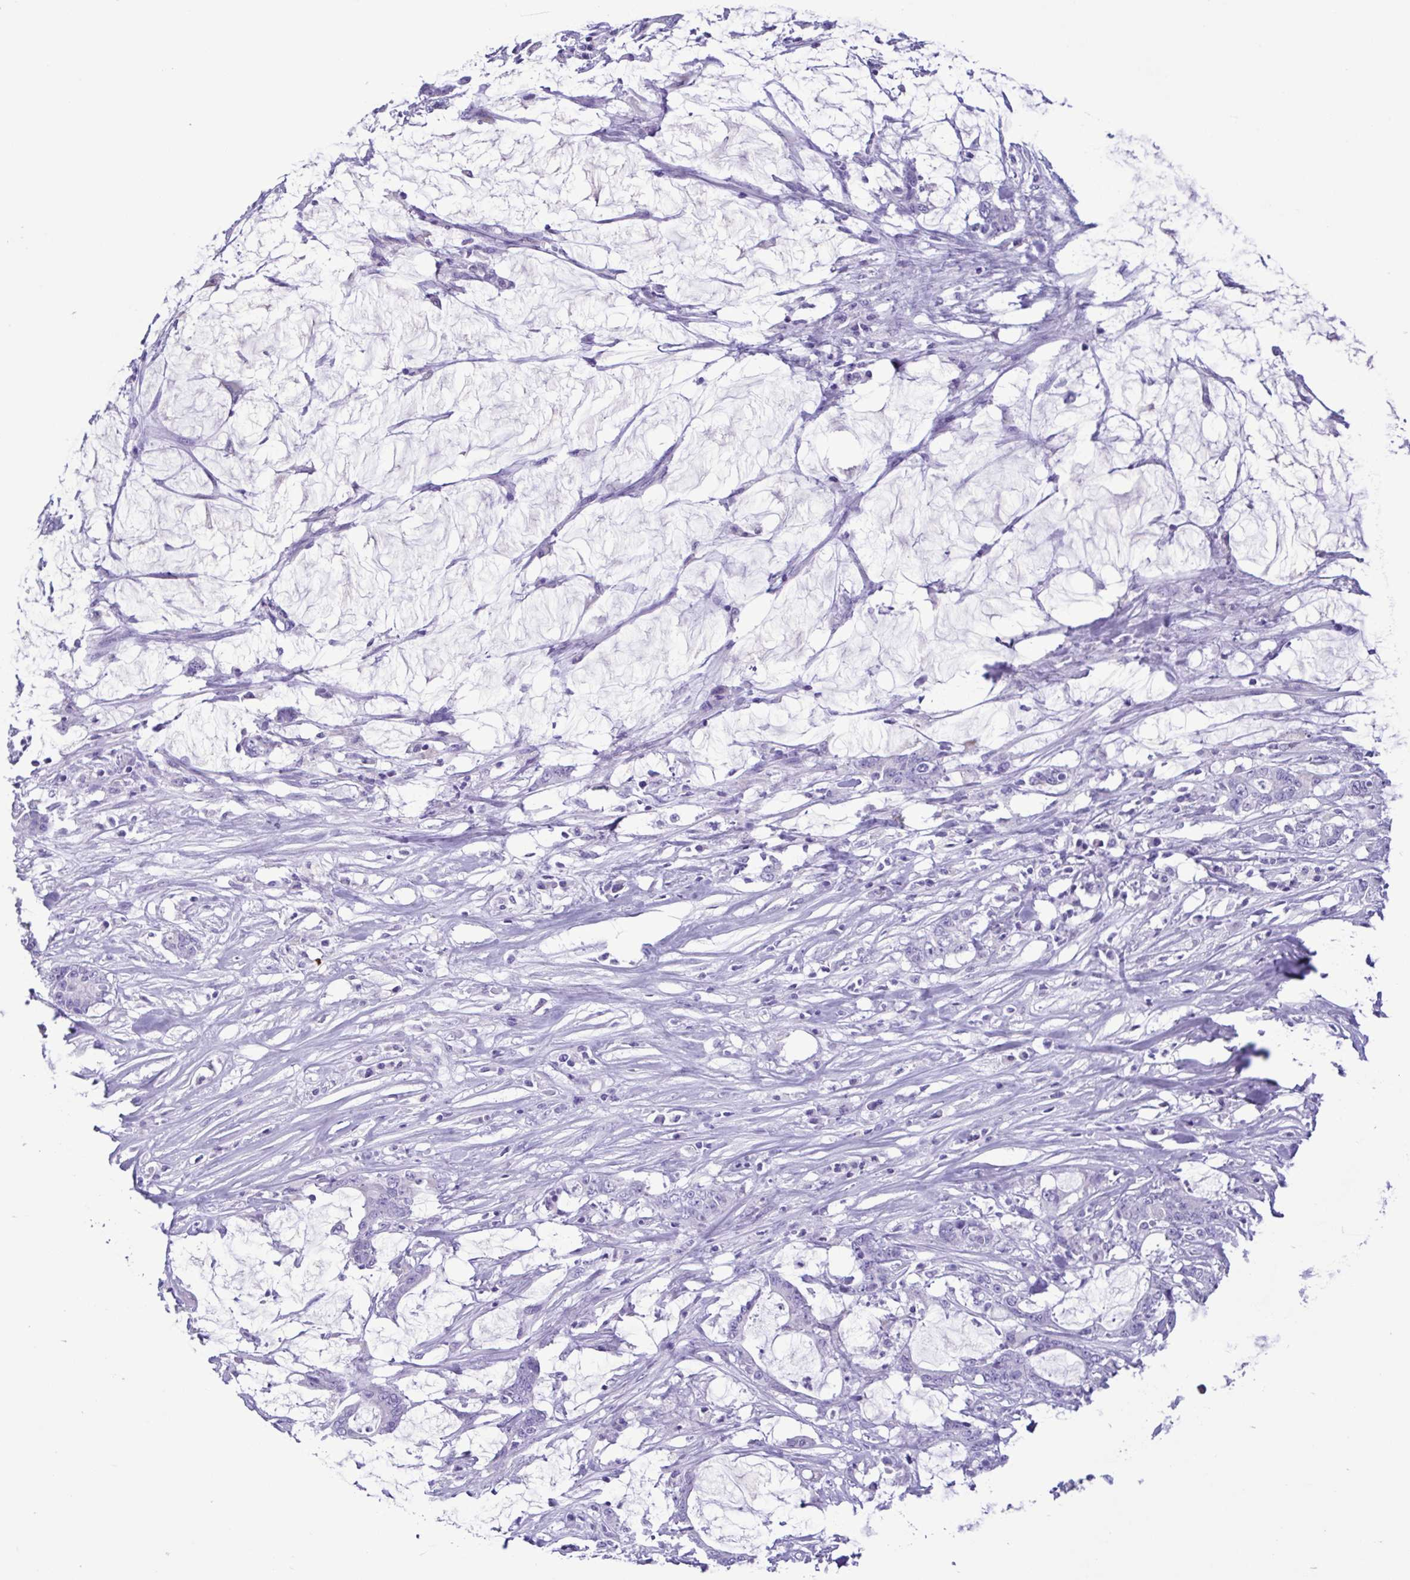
{"staining": {"intensity": "negative", "quantity": "none", "location": "none"}, "tissue": "stomach cancer", "cell_type": "Tumor cells", "image_type": "cancer", "snomed": [{"axis": "morphology", "description": "Adenocarcinoma, NOS"}, {"axis": "topography", "description": "Stomach, upper"}], "caption": "This photomicrograph is of adenocarcinoma (stomach) stained with immunohistochemistry (IHC) to label a protein in brown with the nuclei are counter-stained blue. There is no positivity in tumor cells. (Brightfield microscopy of DAB immunohistochemistry at high magnification).", "gene": "SPATA16", "patient": {"sex": "male", "age": 68}}